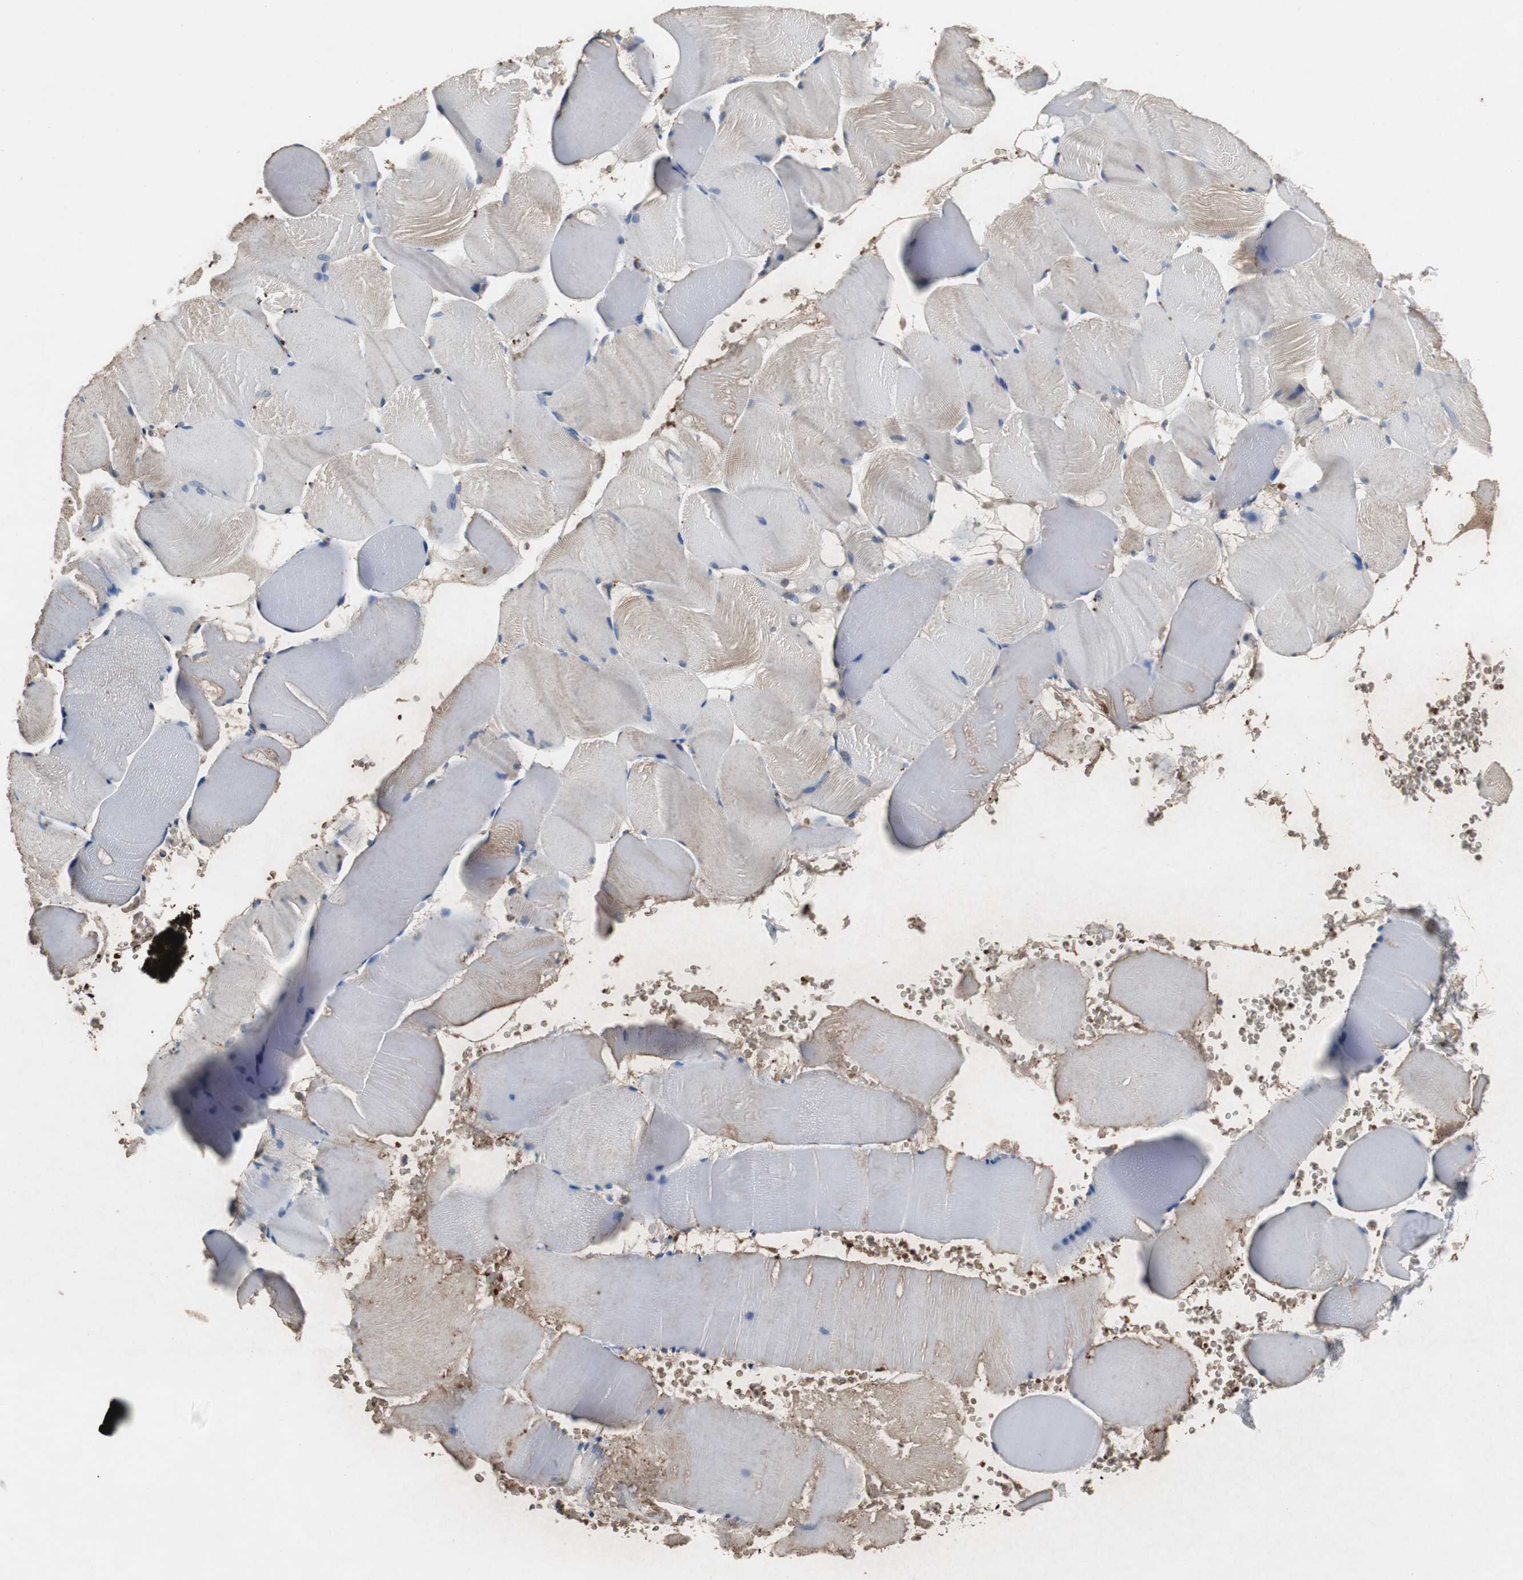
{"staining": {"intensity": "weak", "quantity": "<25%", "location": "cytoplasmic/membranous"}, "tissue": "skeletal muscle", "cell_type": "Myocytes", "image_type": "normal", "snomed": [{"axis": "morphology", "description": "Normal tissue, NOS"}, {"axis": "topography", "description": "Skeletal muscle"}], "caption": "This histopathology image is of benign skeletal muscle stained with IHC to label a protein in brown with the nuclei are counter-stained blue. There is no positivity in myocytes. (Brightfield microscopy of DAB IHC at high magnification).", "gene": "CALB2", "patient": {"sex": "male", "age": 62}}